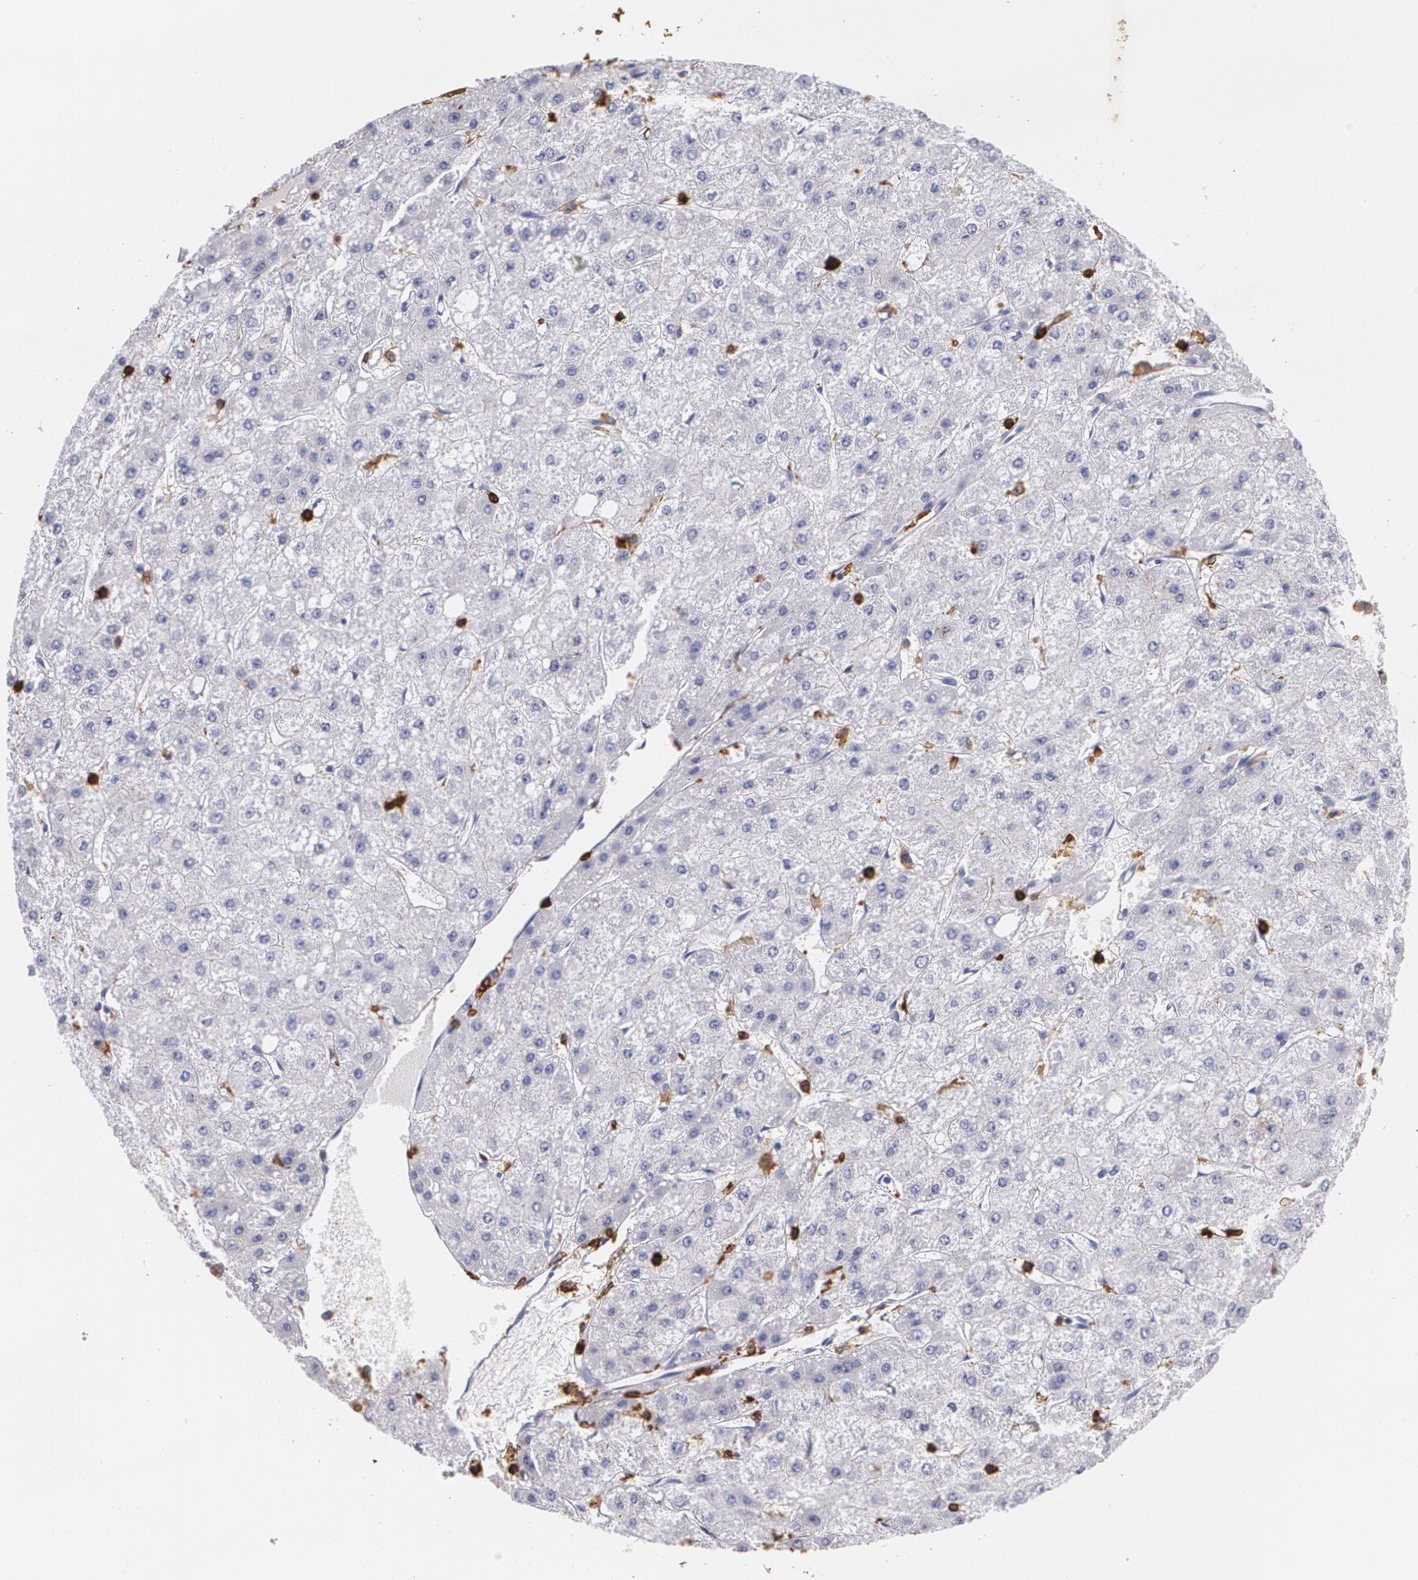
{"staining": {"intensity": "negative", "quantity": "none", "location": "none"}, "tissue": "liver cancer", "cell_type": "Tumor cells", "image_type": "cancer", "snomed": [{"axis": "morphology", "description": "Carcinoma, Hepatocellular, NOS"}, {"axis": "topography", "description": "Liver"}], "caption": "High power microscopy photomicrograph of an IHC image of liver hepatocellular carcinoma, revealing no significant staining in tumor cells.", "gene": "PTPRC", "patient": {"sex": "female", "age": 52}}